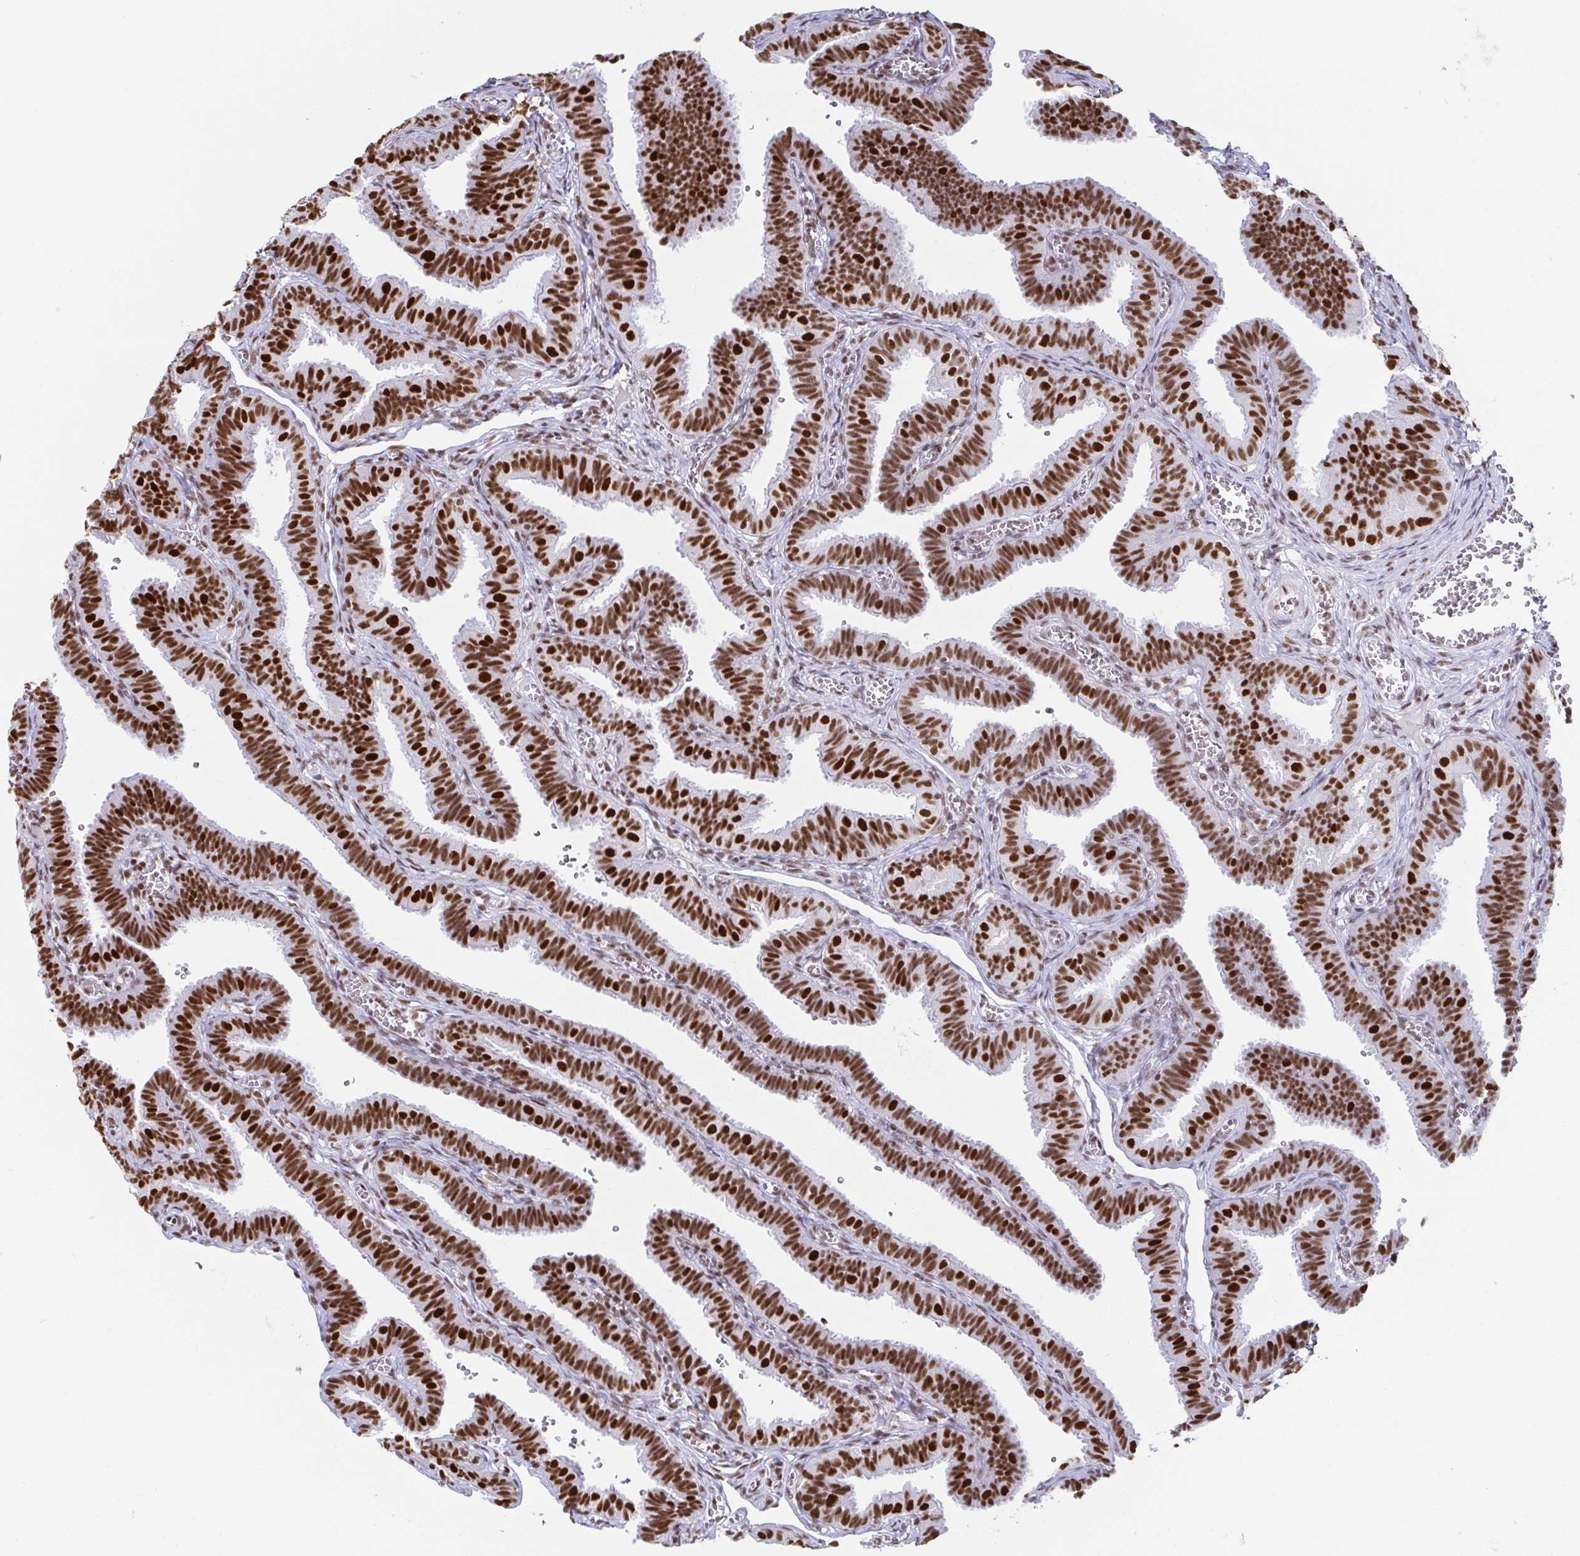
{"staining": {"intensity": "strong", "quantity": ">75%", "location": "nuclear"}, "tissue": "fallopian tube", "cell_type": "Glandular cells", "image_type": "normal", "snomed": [{"axis": "morphology", "description": "Normal tissue, NOS"}, {"axis": "topography", "description": "Fallopian tube"}], "caption": "Immunohistochemistry (IHC) micrograph of normal fallopian tube: fallopian tube stained using immunohistochemistry (IHC) shows high levels of strong protein expression localized specifically in the nuclear of glandular cells, appearing as a nuclear brown color.", "gene": "EWSR1", "patient": {"sex": "female", "age": 25}}